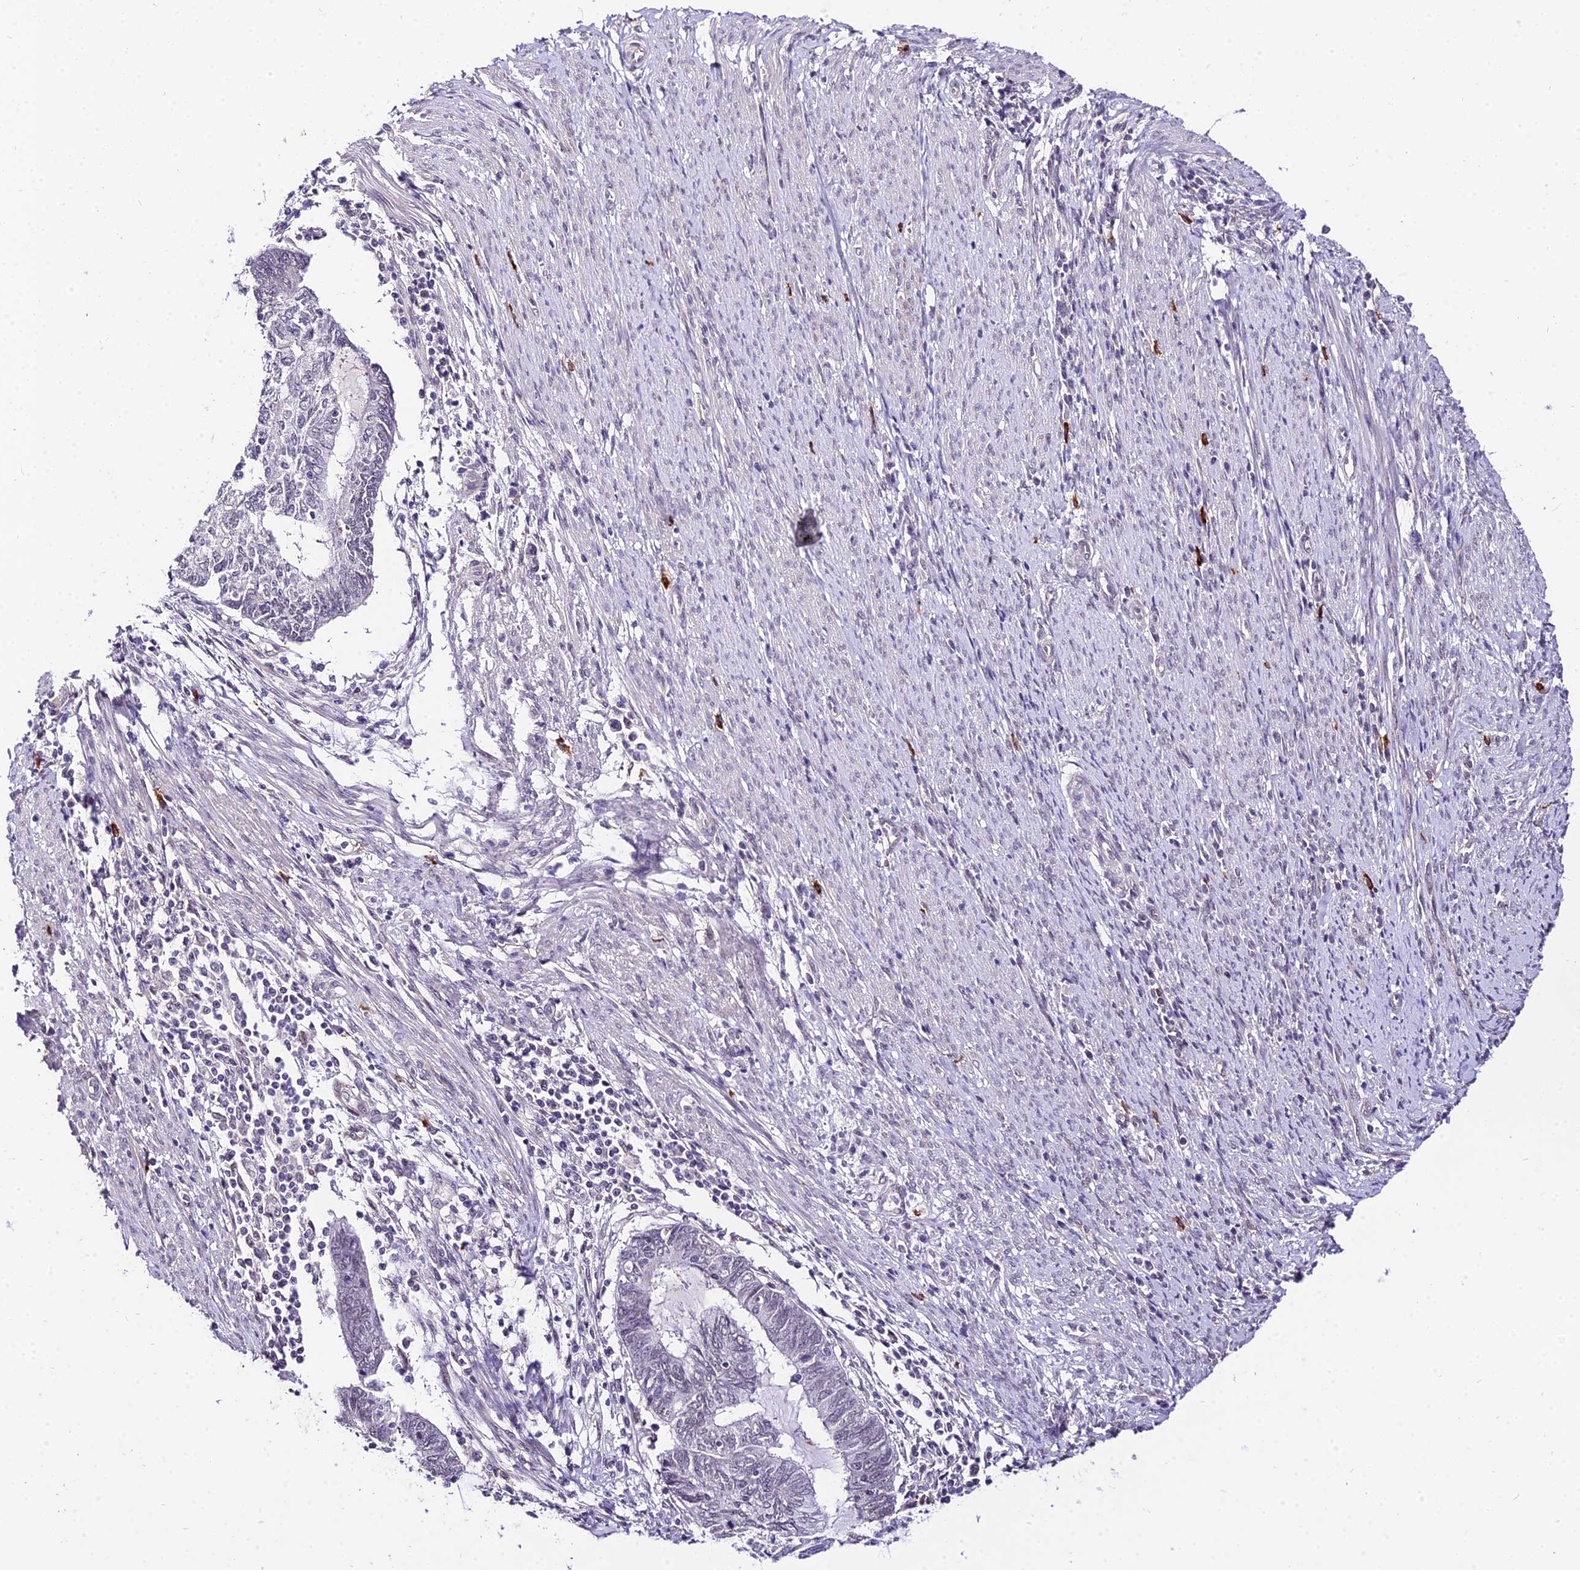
{"staining": {"intensity": "negative", "quantity": "none", "location": "none"}, "tissue": "endometrial cancer", "cell_type": "Tumor cells", "image_type": "cancer", "snomed": [{"axis": "morphology", "description": "Adenocarcinoma, NOS"}, {"axis": "topography", "description": "Uterus"}, {"axis": "topography", "description": "Endometrium"}], "caption": "There is no significant expression in tumor cells of adenocarcinoma (endometrial).", "gene": "POLR2I", "patient": {"sex": "female", "age": 70}}